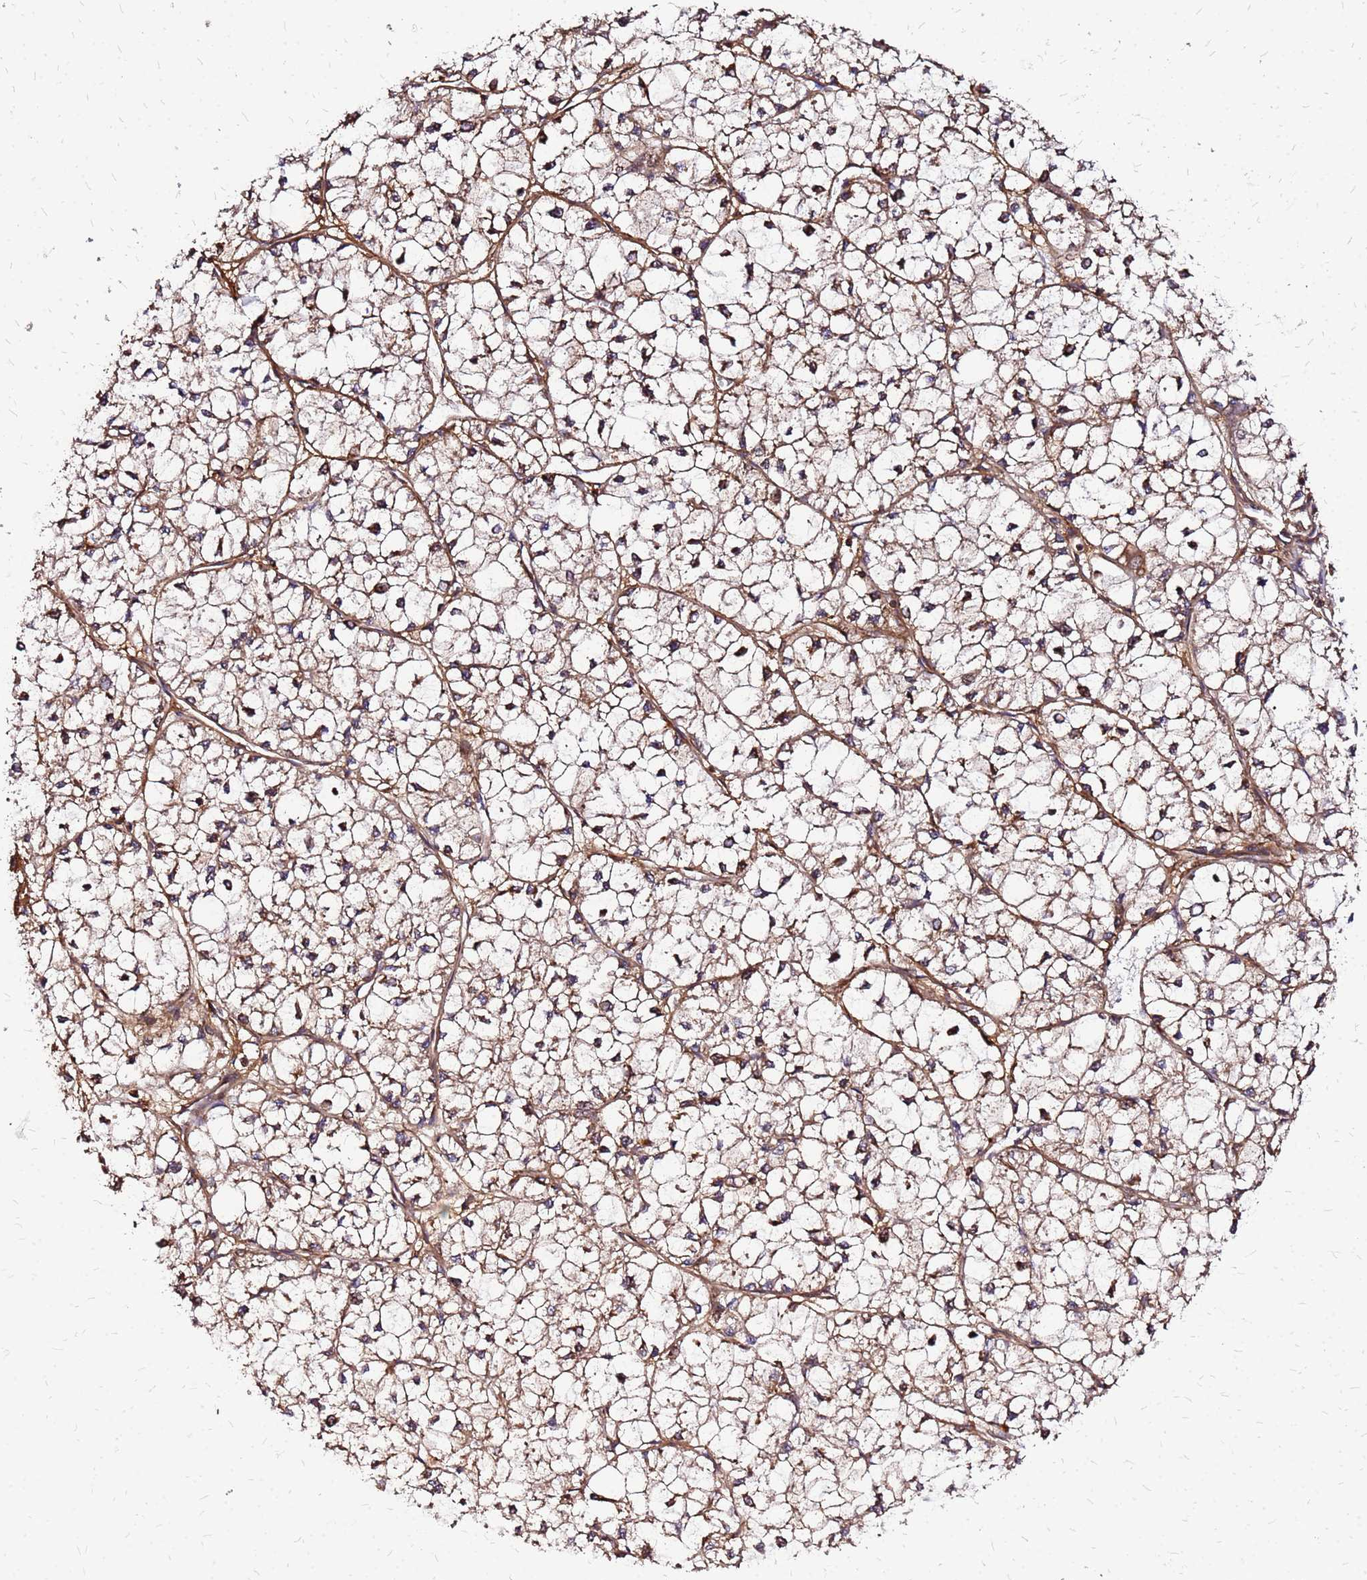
{"staining": {"intensity": "weak", "quantity": ">75%", "location": "cytoplasmic/membranous"}, "tissue": "liver cancer", "cell_type": "Tumor cells", "image_type": "cancer", "snomed": [{"axis": "morphology", "description": "Carcinoma, Hepatocellular, NOS"}, {"axis": "topography", "description": "Liver"}], "caption": "Protein analysis of liver cancer tissue shows weak cytoplasmic/membranous expression in about >75% of tumor cells.", "gene": "CYBC1", "patient": {"sex": "female", "age": 43}}